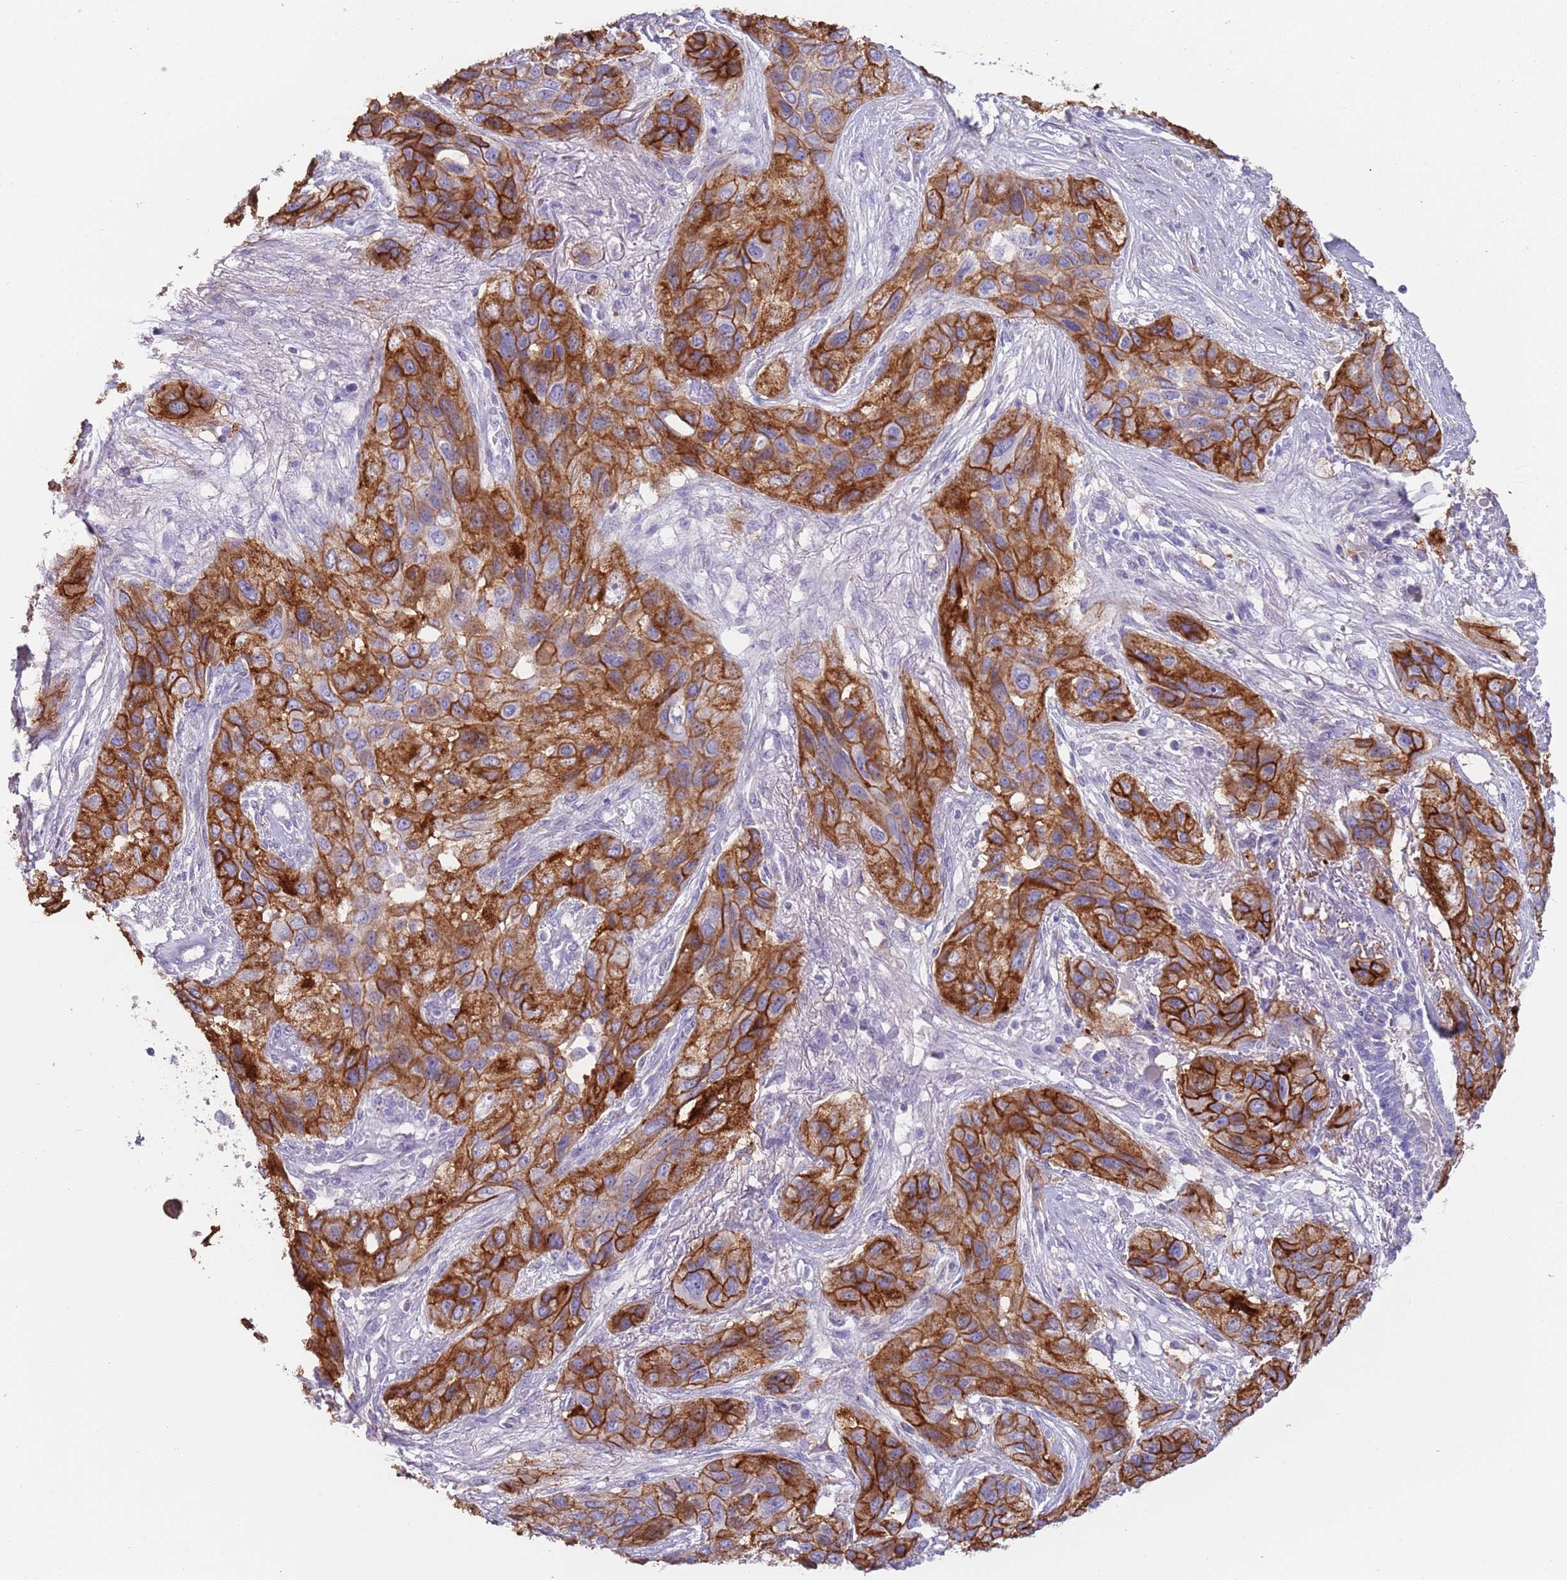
{"staining": {"intensity": "strong", "quantity": "25%-75%", "location": "cytoplasmic/membranous"}, "tissue": "lung cancer", "cell_type": "Tumor cells", "image_type": "cancer", "snomed": [{"axis": "morphology", "description": "Squamous cell carcinoma, NOS"}, {"axis": "topography", "description": "Lung"}], "caption": "The immunohistochemical stain highlights strong cytoplasmic/membranous staining in tumor cells of squamous cell carcinoma (lung) tissue.", "gene": "NBPF3", "patient": {"sex": "female", "age": 70}}